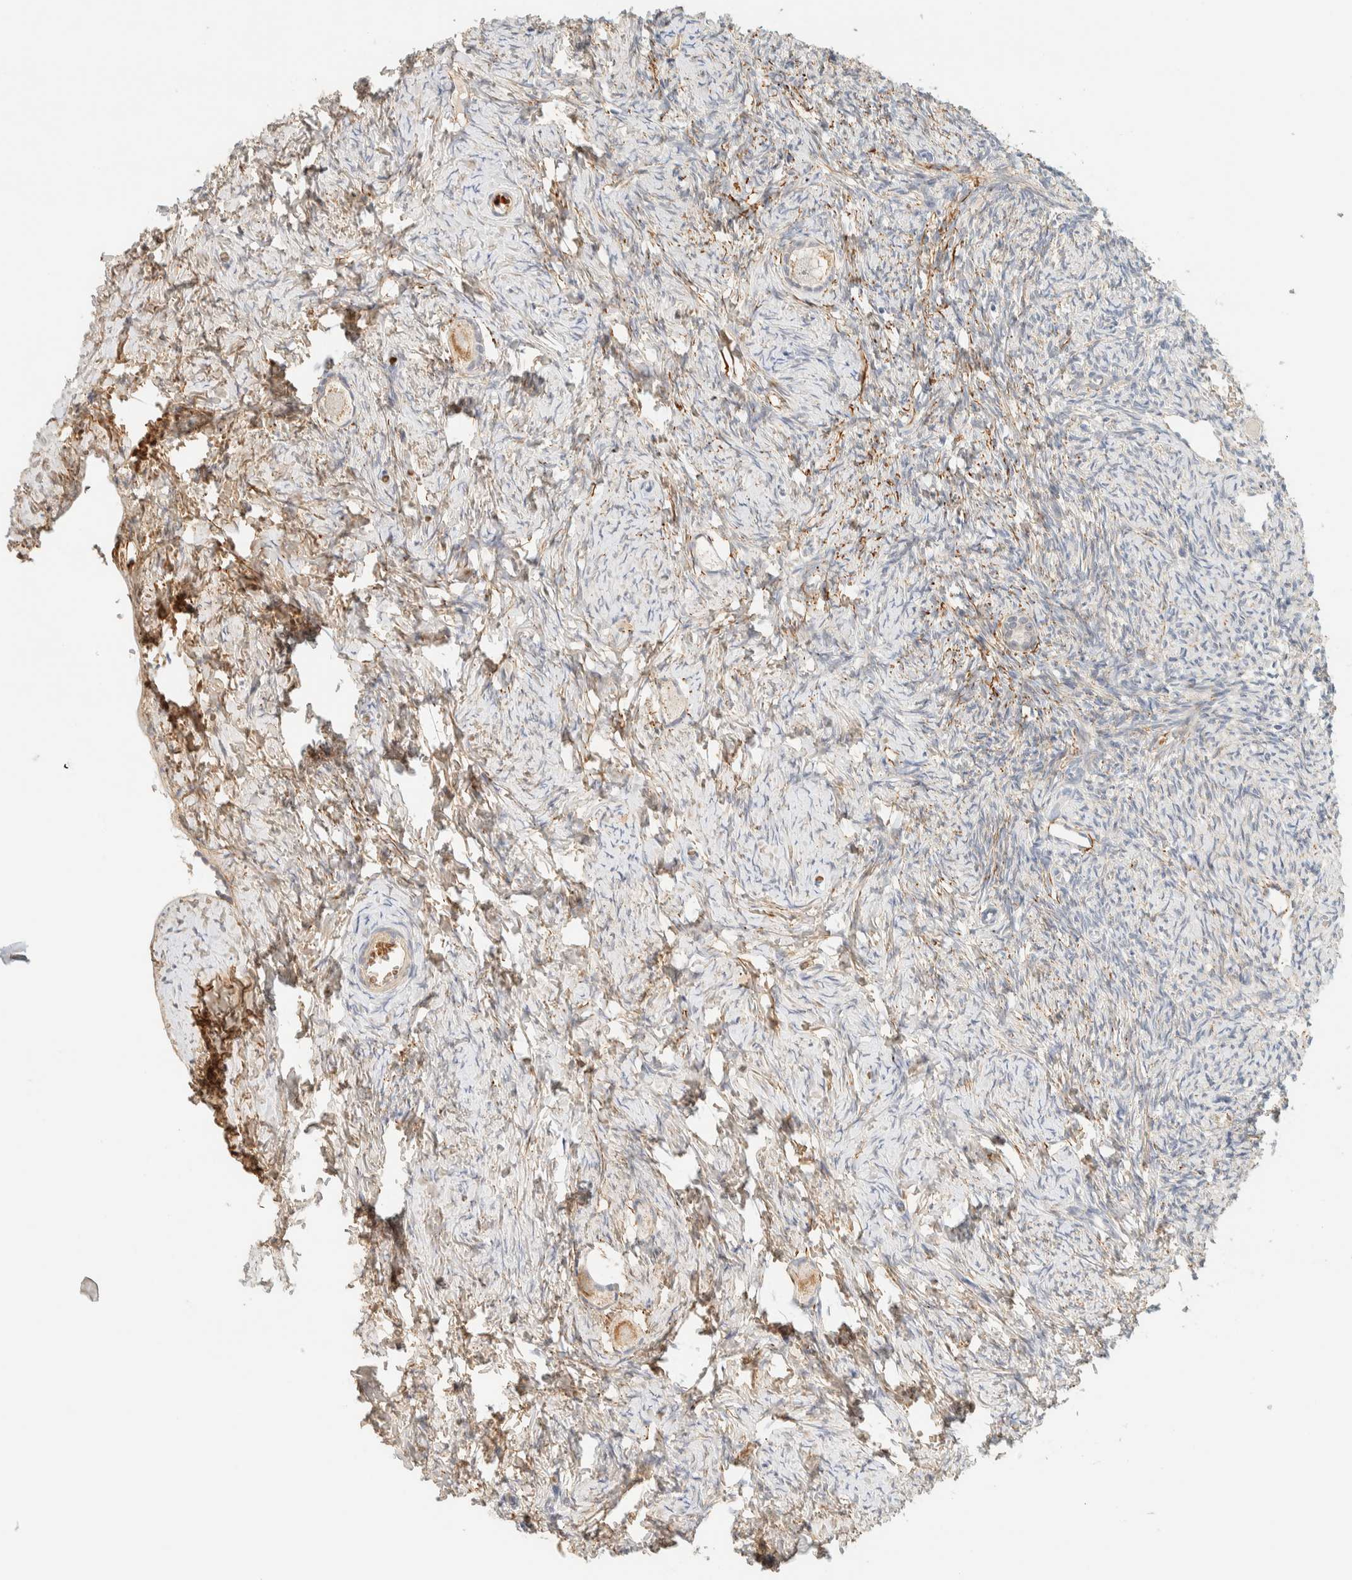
{"staining": {"intensity": "moderate", "quantity": "25%-75%", "location": "cytoplasmic/membranous"}, "tissue": "ovary", "cell_type": "Follicle cells", "image_type": "normal", "snomed": [{"axis": "morphology", "description": "Normal tissue, NOS"}, {"axis": "topography", "description": "Ovary"}], "caption": "A brown stain highlights moderate cytoplasmic/membranous staining of a protein in follicle cells of unremarkable ovary. The protein of interest is shown in brown color, while the nuclei are stained blue.", "gene": "TNK1", "patient": {"sex": "female", "age": 27}}